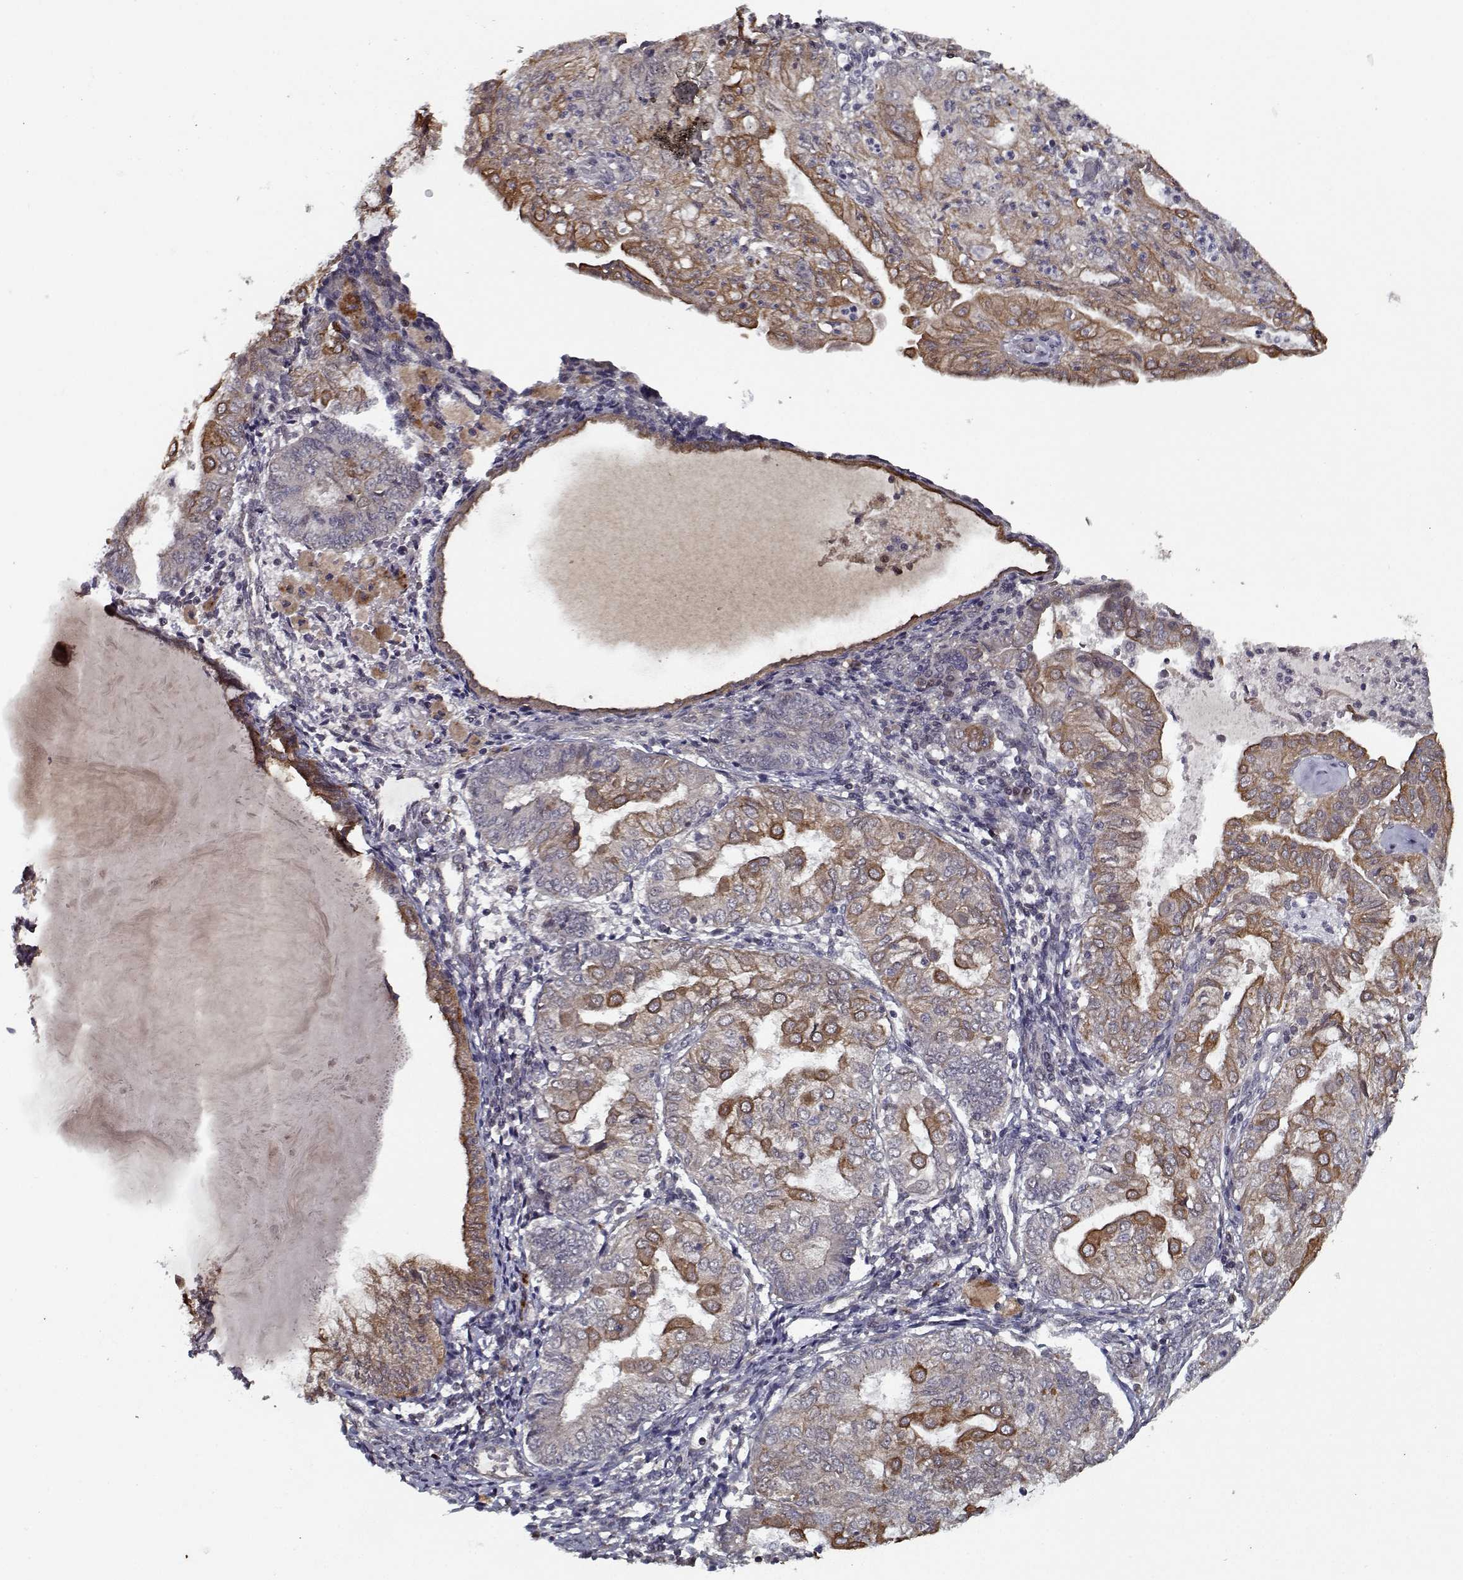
{"staining": {"intensity": "moderate", "quantity": "25%-75%", "location": "cytoplasmic/membranous"}, "tissue": "endometrial cancer", "cell_type": "Tumor cells", "image_type": "cancer", "snomed": [{"axis": "morphology", "description": "Adenocarcinoma, NOS"}, {"axis": "topography", "description": "Endometrium"}], "caption": "Immunohistochemistry (IHC) micrograph of neoplastic tissue: human endometrial cancer stained using IHC demonstrates medium levels of moderate protein expression localized specifically in the cytoplasmic/membranous of tumor cells, appearing as a cytoplasmic/membranous brown color.", "gene": "NLK", "patient": {"sex": "female", "age": 68}}